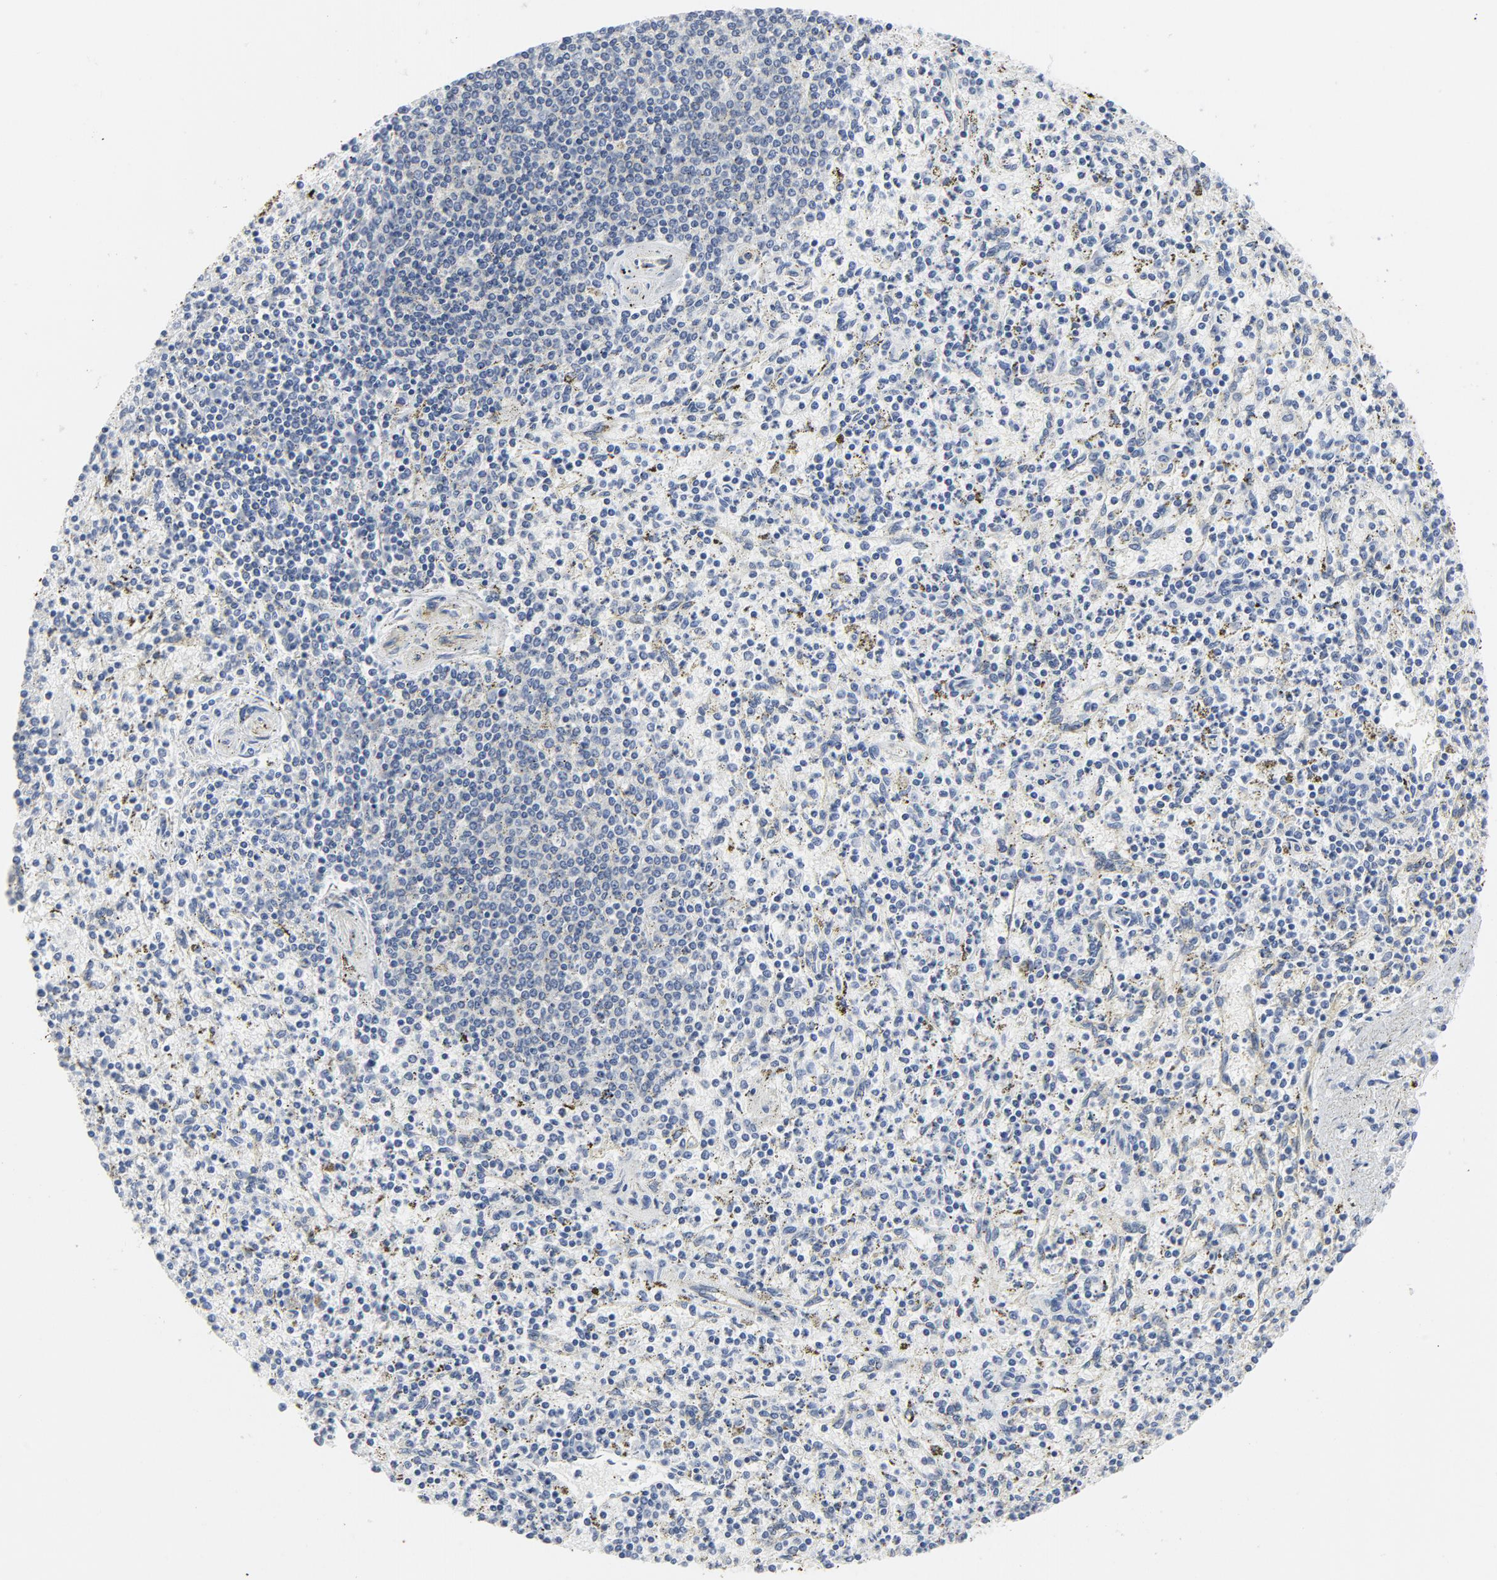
{"staining": {"intensity": "negative", "quantity": "none", "location": "none"}, "tissue": "spleen", "cell_type": "Cells in red pulp", "image_type": "normal", "snomed": [{"axis": "morphology", "description": "Normal tissue, NOS"}, {"axis": "topography", "description": "Spleen"}], "caption": "A high-resolution micrograph shows immunohistochemistry (IHC) staining of normal spleen, which reveals no significant staining in cells in red pulp. The staining was performed using DAB to visualize the protein expression in brown, while the nuclei were stained in blue with hematoxylin (Magnification: 20x).", "gene": "TUBB1", "patient": {"sex": "male", "age": 72}}